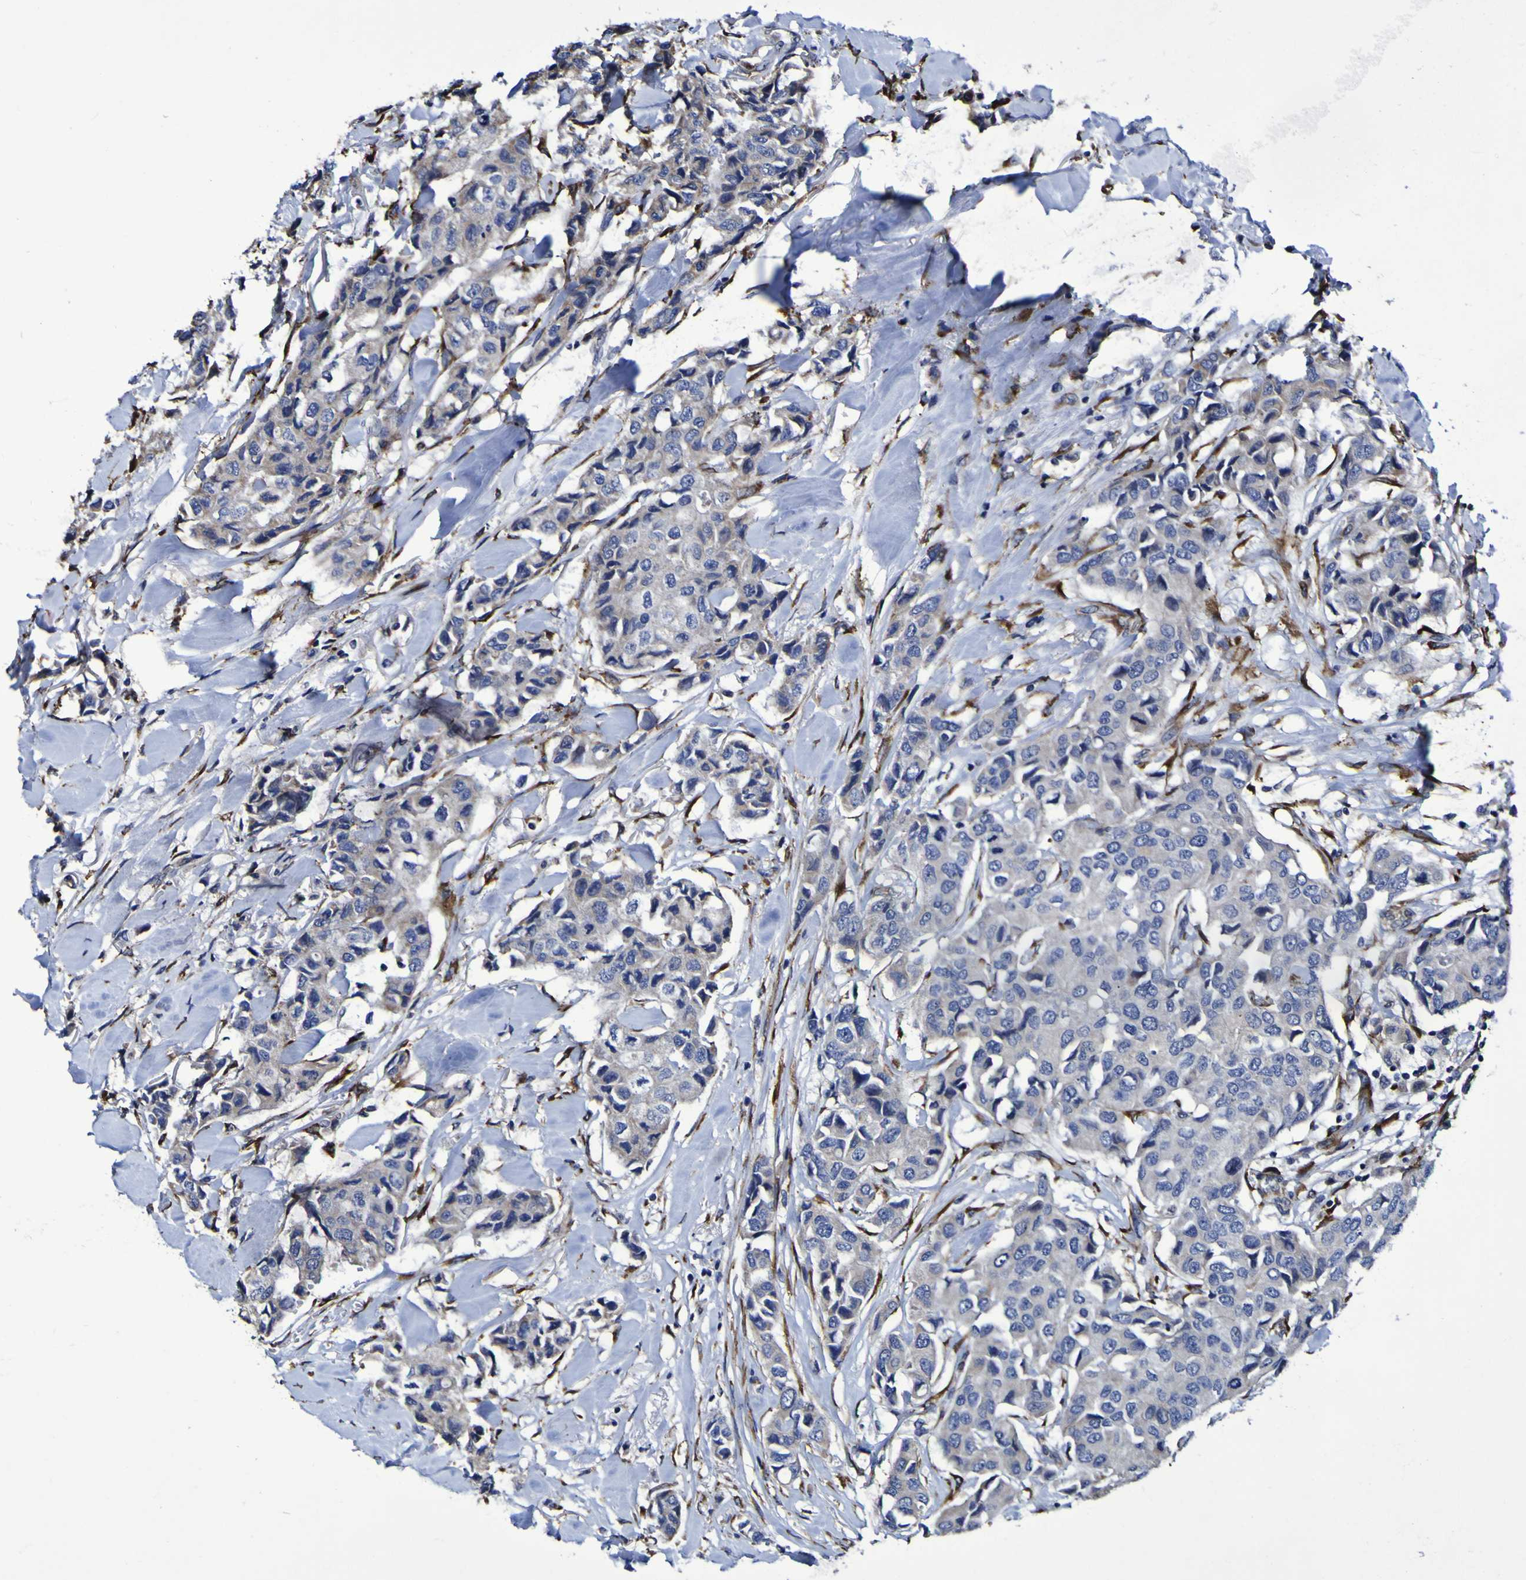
{"staining": {"intensity": "weak", "quantity": "<25%", "location": "cytoplasmic/membranous"}, "tissue": "breast cancer", "cell_type": "Tumor cells", "image_type": "cancer", "snomed": [{"axis": "morphology", "description": "Duct carcinoma"}, {"axis": "topography", "description": "Breast"}], "caption": "An IHC histopathology image of intraductal carcinoma (breast) is shown. There is no staining in tumor cells of intraductal carcinoma (breast). (DAB immunohistochemistry (IHC) visualized using brightfield microscopy, high magnification).", "gene": "P3H1", "patient": {"sex": "female", "age": 80}}